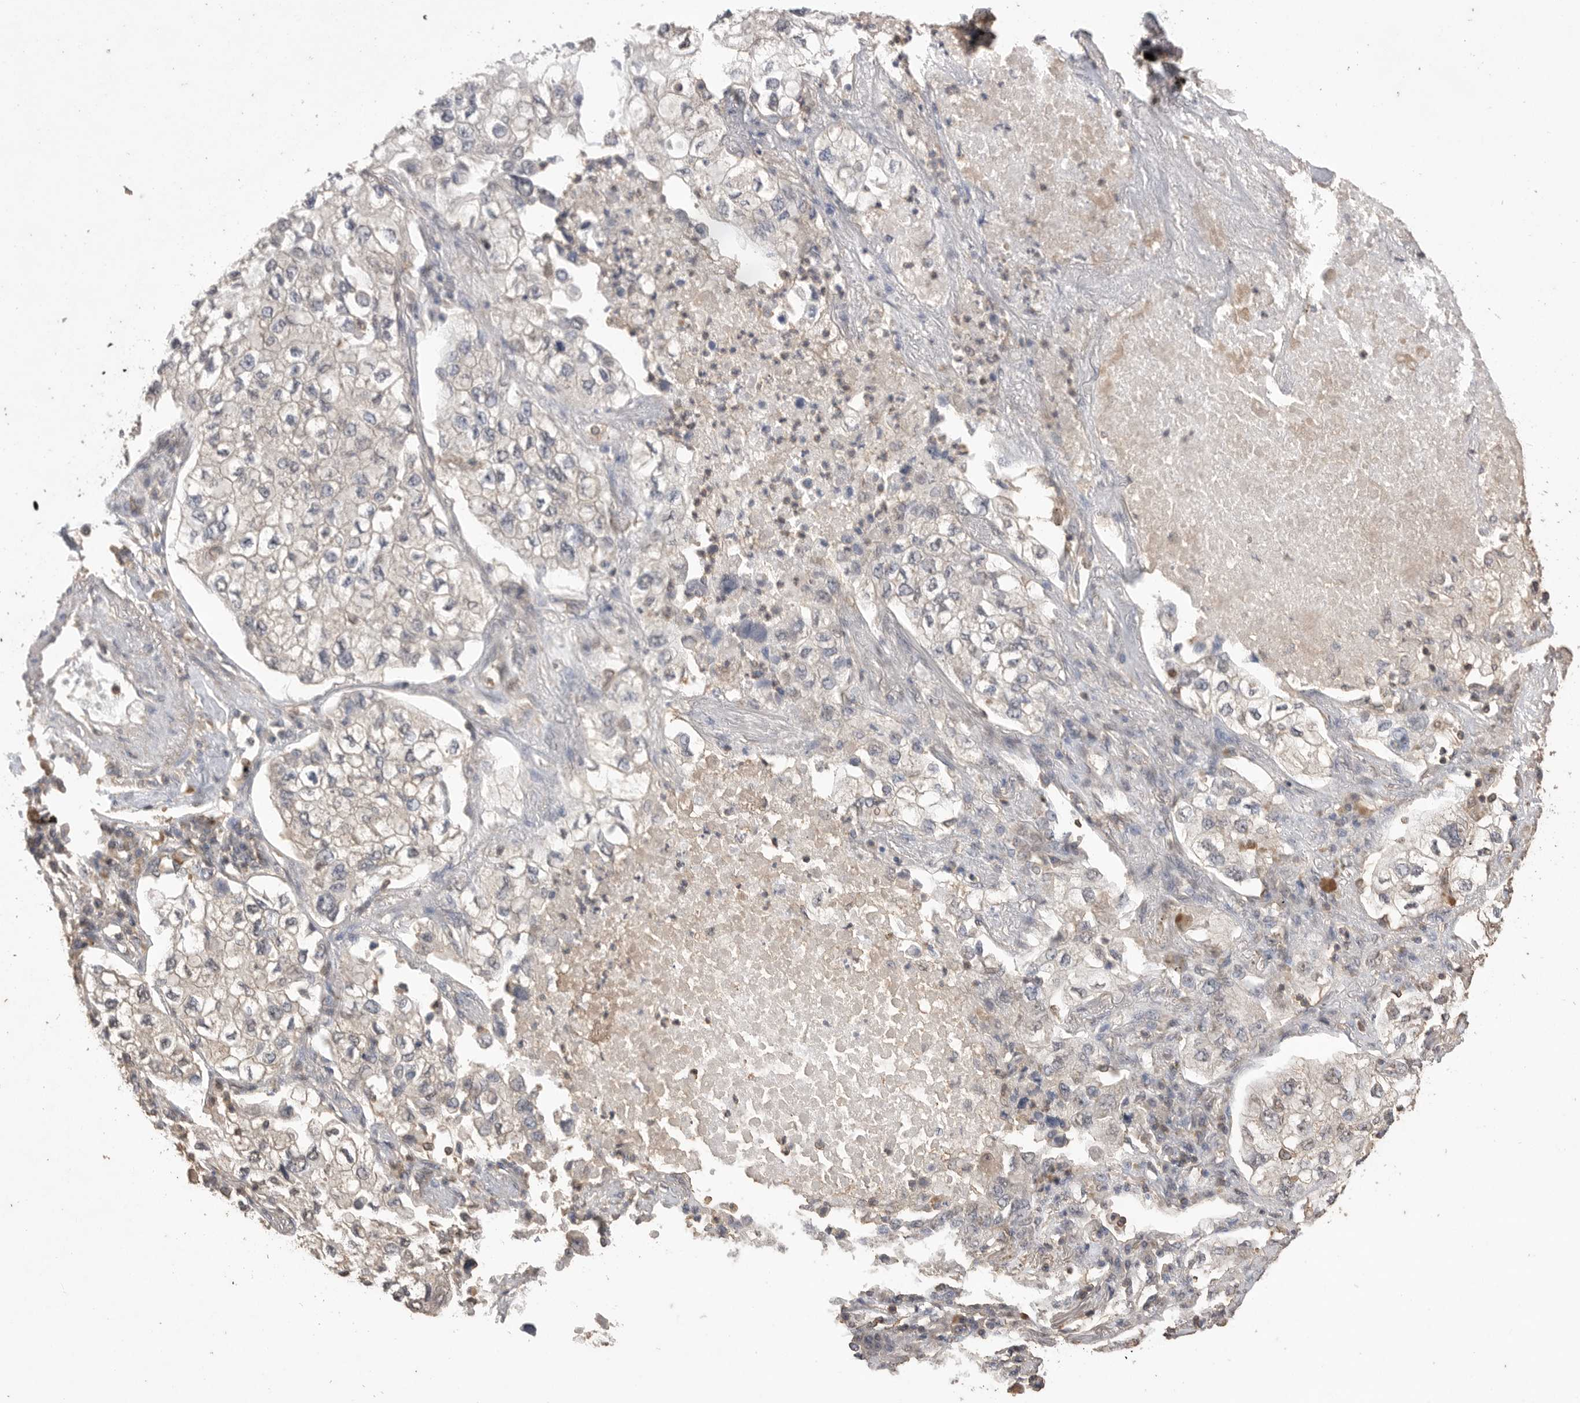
{"staining": {"intensity": "negative", "quantity": "none", "location": "none"}, "tissue": "lung cancer", "cell_type": "Tumor cells", "image_type": "cancer", "snomed": [{"axis": "morphology", "description": "Adenocarcinoma, NOS"}, {"axis": "topography", "description": "Lung"}], "caption": "Protein analysis of adenocarcinoma (lung) shows no significant positivity in tumor cells.", "gene": "MAP2K1", "patient": {"sex": "male", "age": 63}}